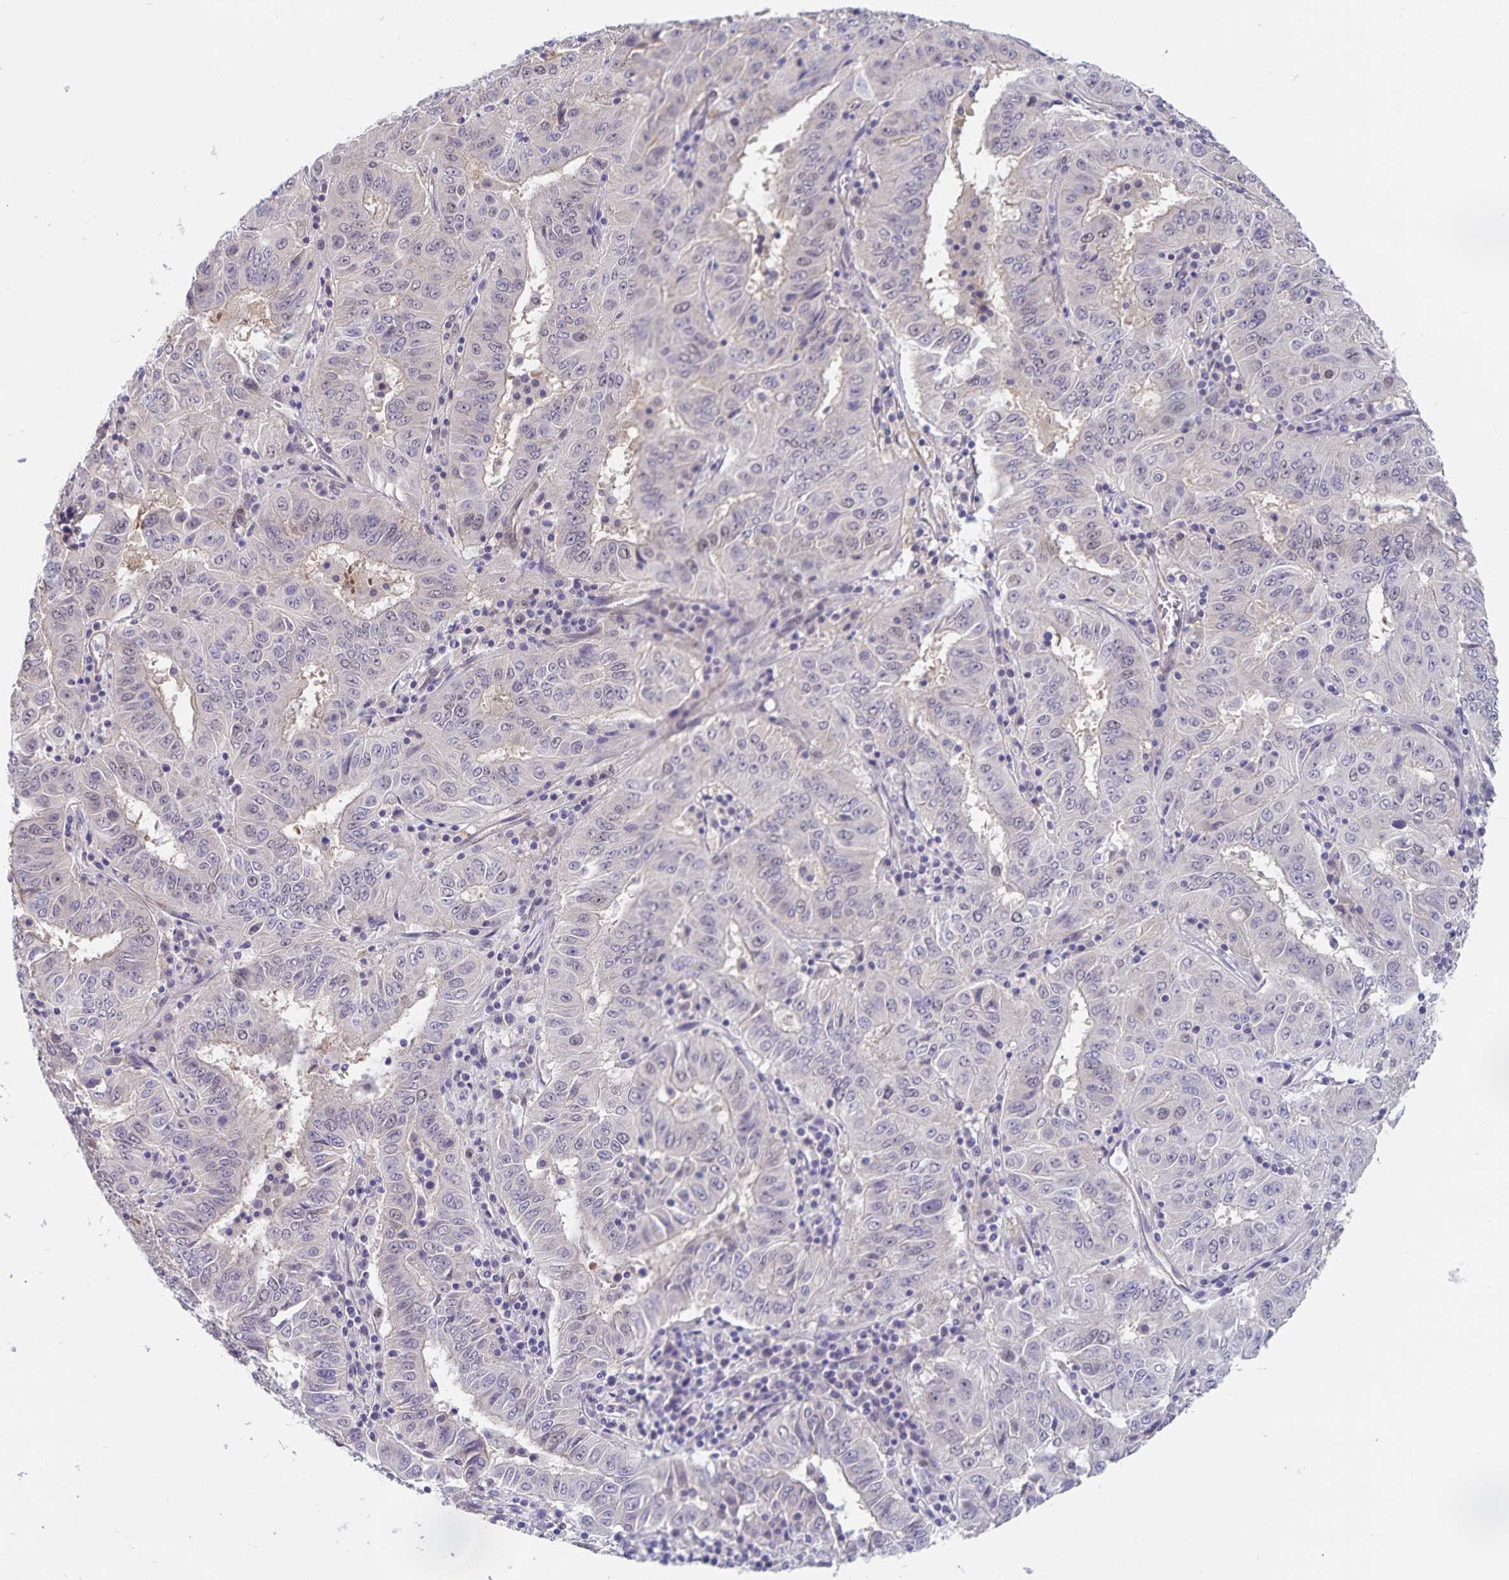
{"staining": {"intensity": "negative", "quantity": "none", "location": "none"}, "tissue": "pancreatic cancer", "cell_type": "Tumor cells", "image_type": "cancer", "snomed": [{"axis": "morphology", "description": "Adenocarcinoma, NOS"}, {"axis": "topography", "description": "Pancreas"}], "caption": "Immunohistochemical staining of pancreatic cancer (adenocarcinoma) shows no significant staining in tumor cells.", "gene": "BAG6", "patient": {"sex": "male", "age": 63}}